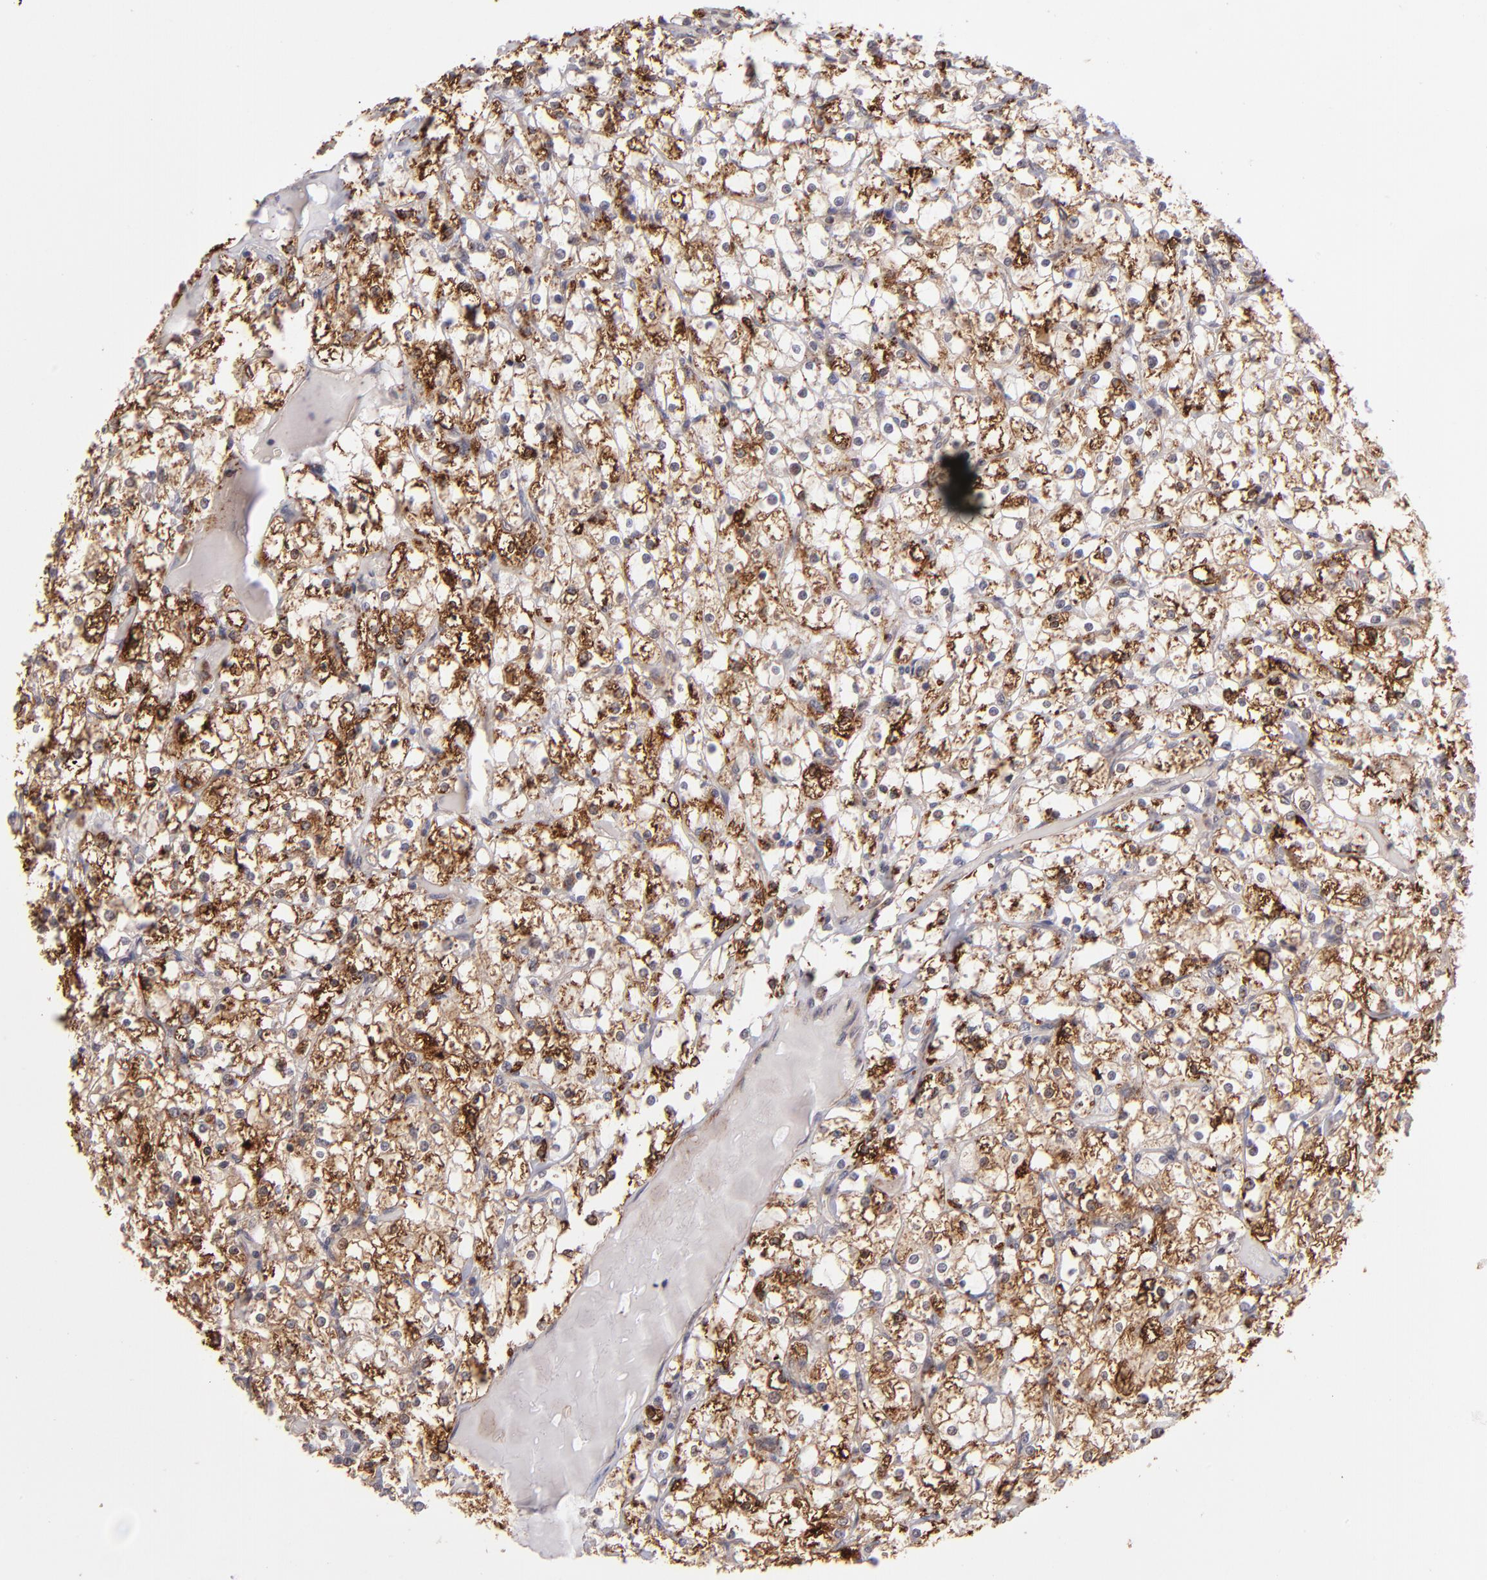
{"staining": {"intensity": "moderate", "quantity": ">75%", "location": "cytoplasmic/membranous"}, "tissue": "renal cancer", "cell_type": "Tumor cells", "image_type": "cancer", "snomed": [{"axis": "morphology", "description": "Adenocarcinoma, NOS"}, {"axis": "topography", "description": "Kidney"}], "caption": "Human renal cancer (adenocarcinoma) stained with a brown dye demonstrates moderate cytoplasmic/membranous positive expression in approximately >75% of tumor cells.", "gene": "ZFYVE1", "patient": {"sex": "female", "age": 73}}